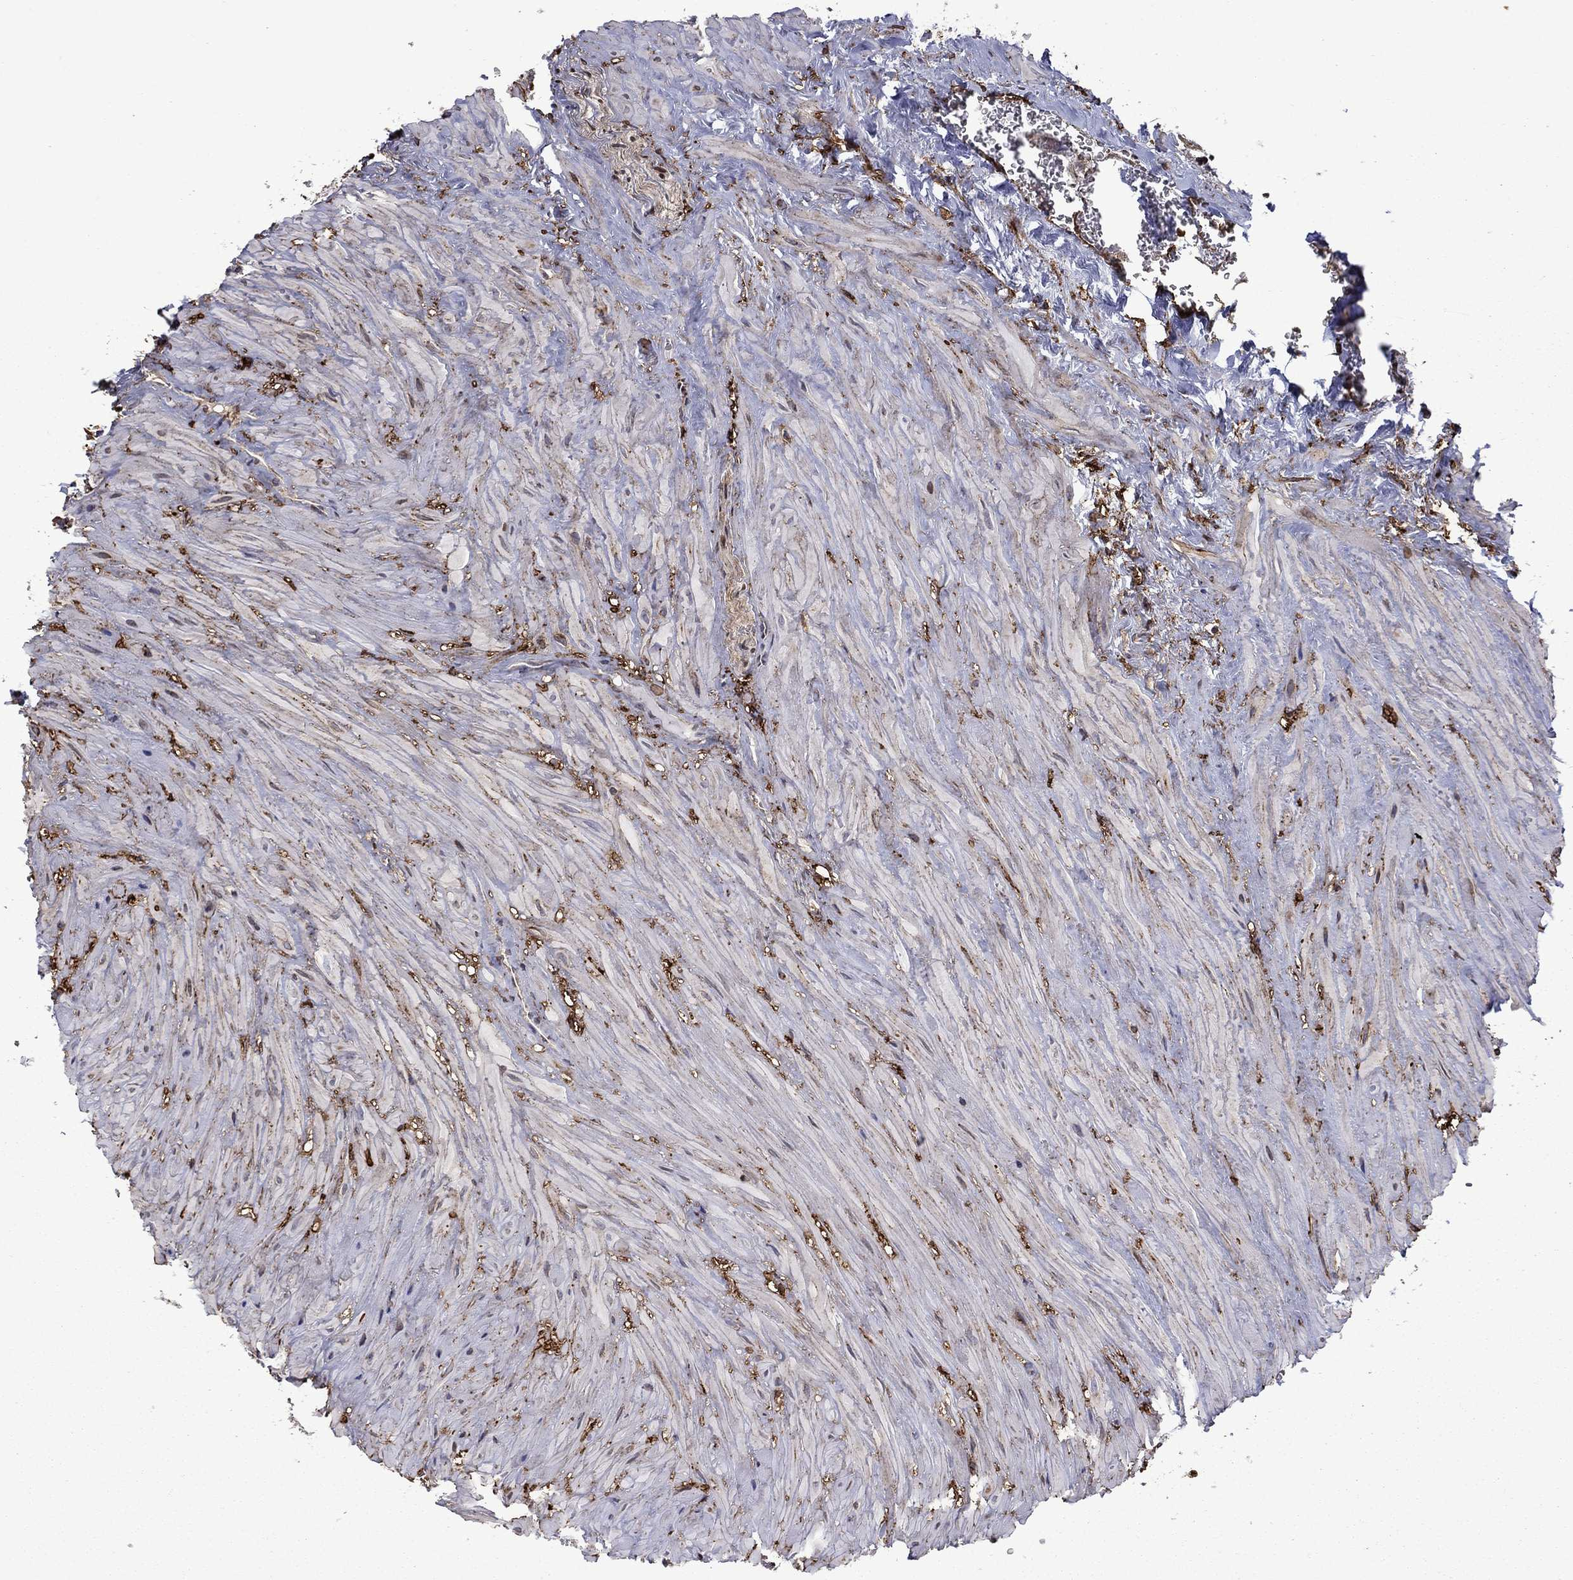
{"staining": {"intensity": "moderate", "quantity": "25%-75%", "location": "cytoplasmic/membranous"}, "tissue": "seminal vesicle", "cell_type": "Glandular cells", "image_type": "normal", "snomed": [{"axis": "morphology", "description": "Normal tissue, NOS"}, {"axis": "topography", "description": "Seminal veicle"}], "caption": "Brown immunohistochemical staining in unremarkable human seminal vesicle exhibits moderate cytoplasmic/membranous staining in approximately 25%-75% of glandular cells. (IHC, brightfield microscopy, high magnification).", "gene": "PLAU", "patient": {"sex": "male", "age": 72}}